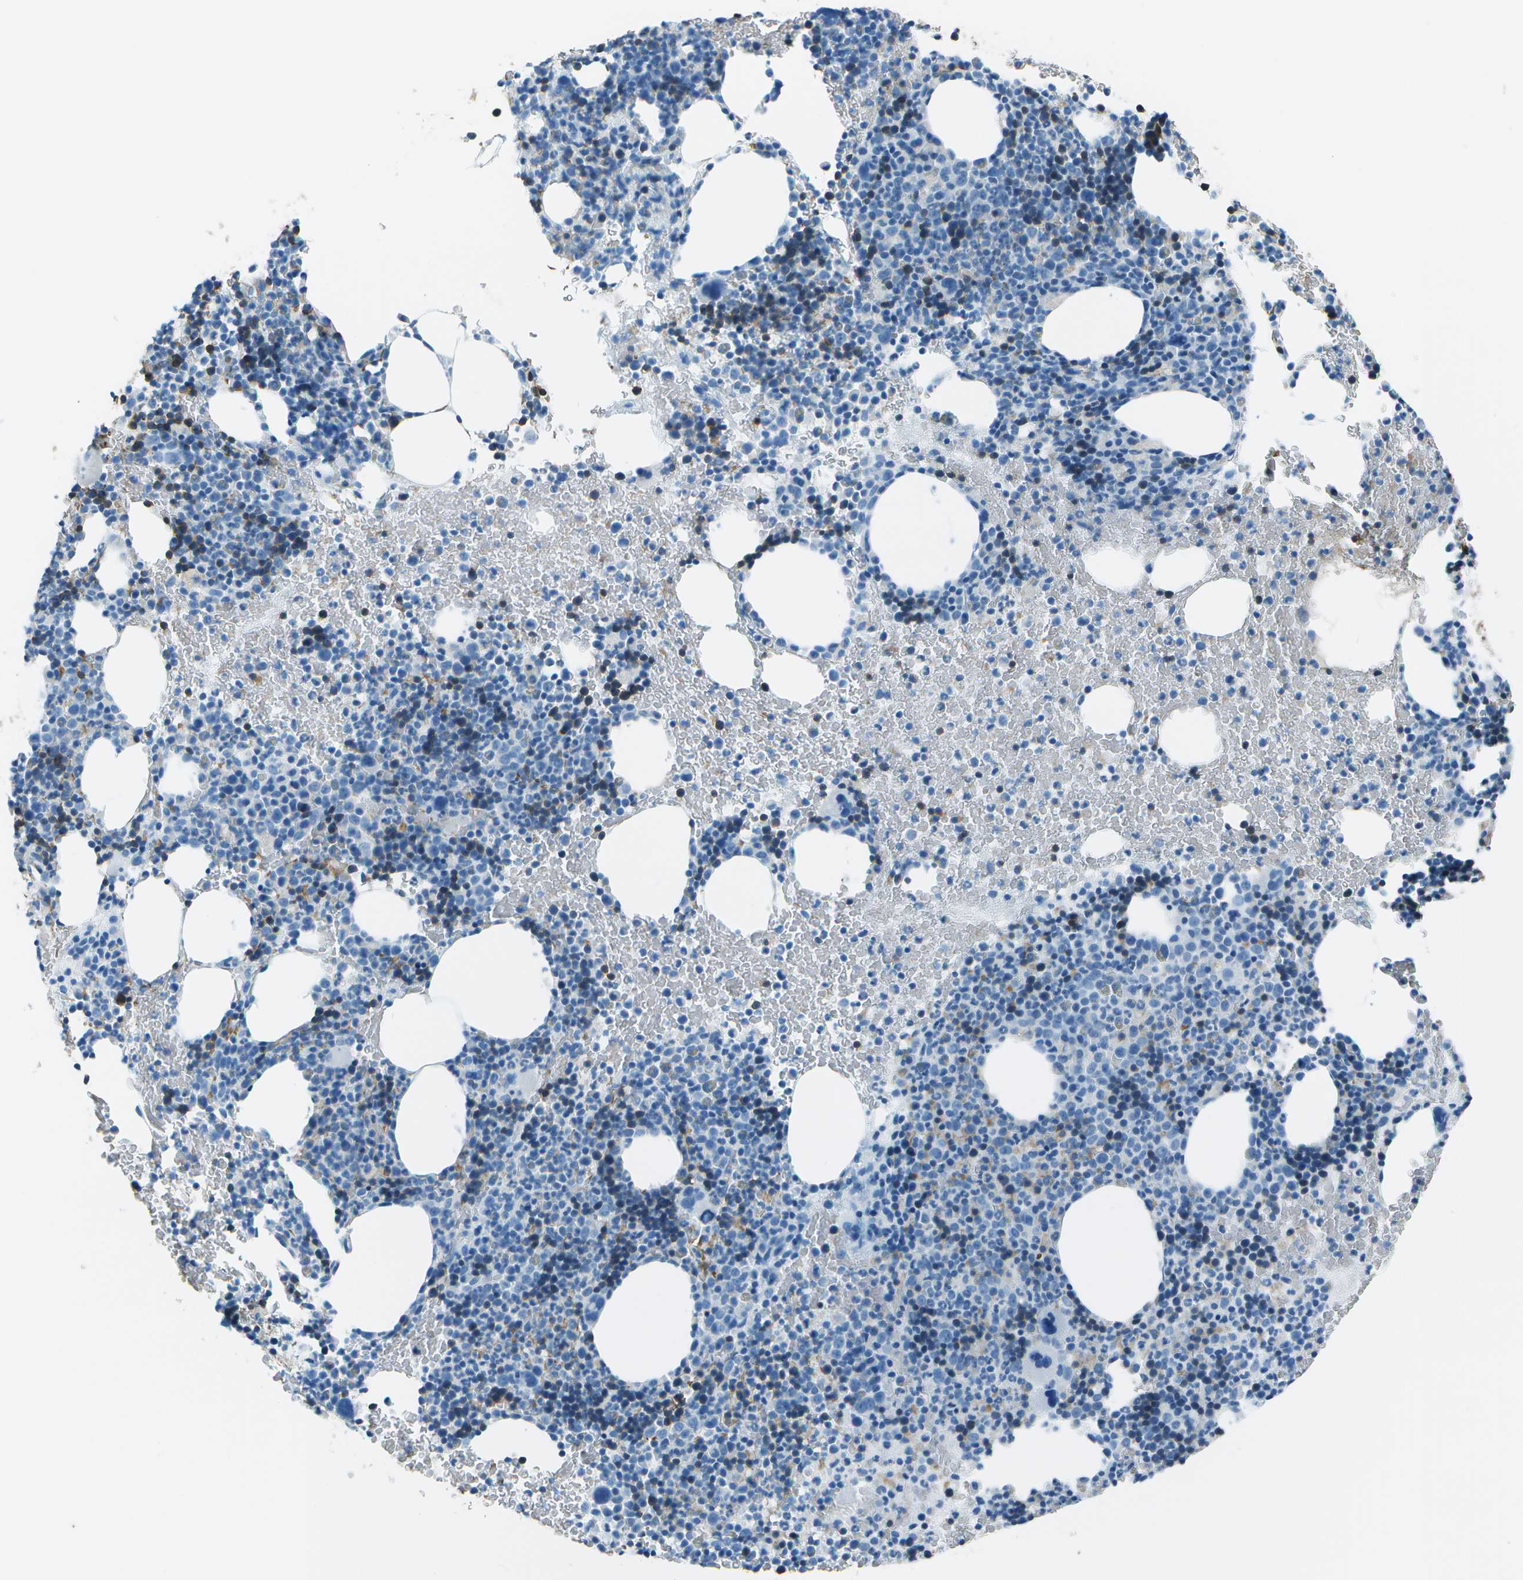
{"staining": {"intensity": "weak", "quantity": "<25%", "location": "cytoplasmic/membranous"}, "tissue": "bone marrow", "cell_type": "Hematopoietic cells", "image_type": "normal", "snomed": [{"axis": "morphology", "description": "Normal tissue, NOS"}, {"axis": "morphology", "description": "Inflammation, NOS"}, {"axis": "topography", "description": "Bone marrow"}], "caption": "Hematopoietic cells show no significant protein positivity in normal bone marrow.", "gene": "ASL", "patient": {"sex": "male", "age": 72}}